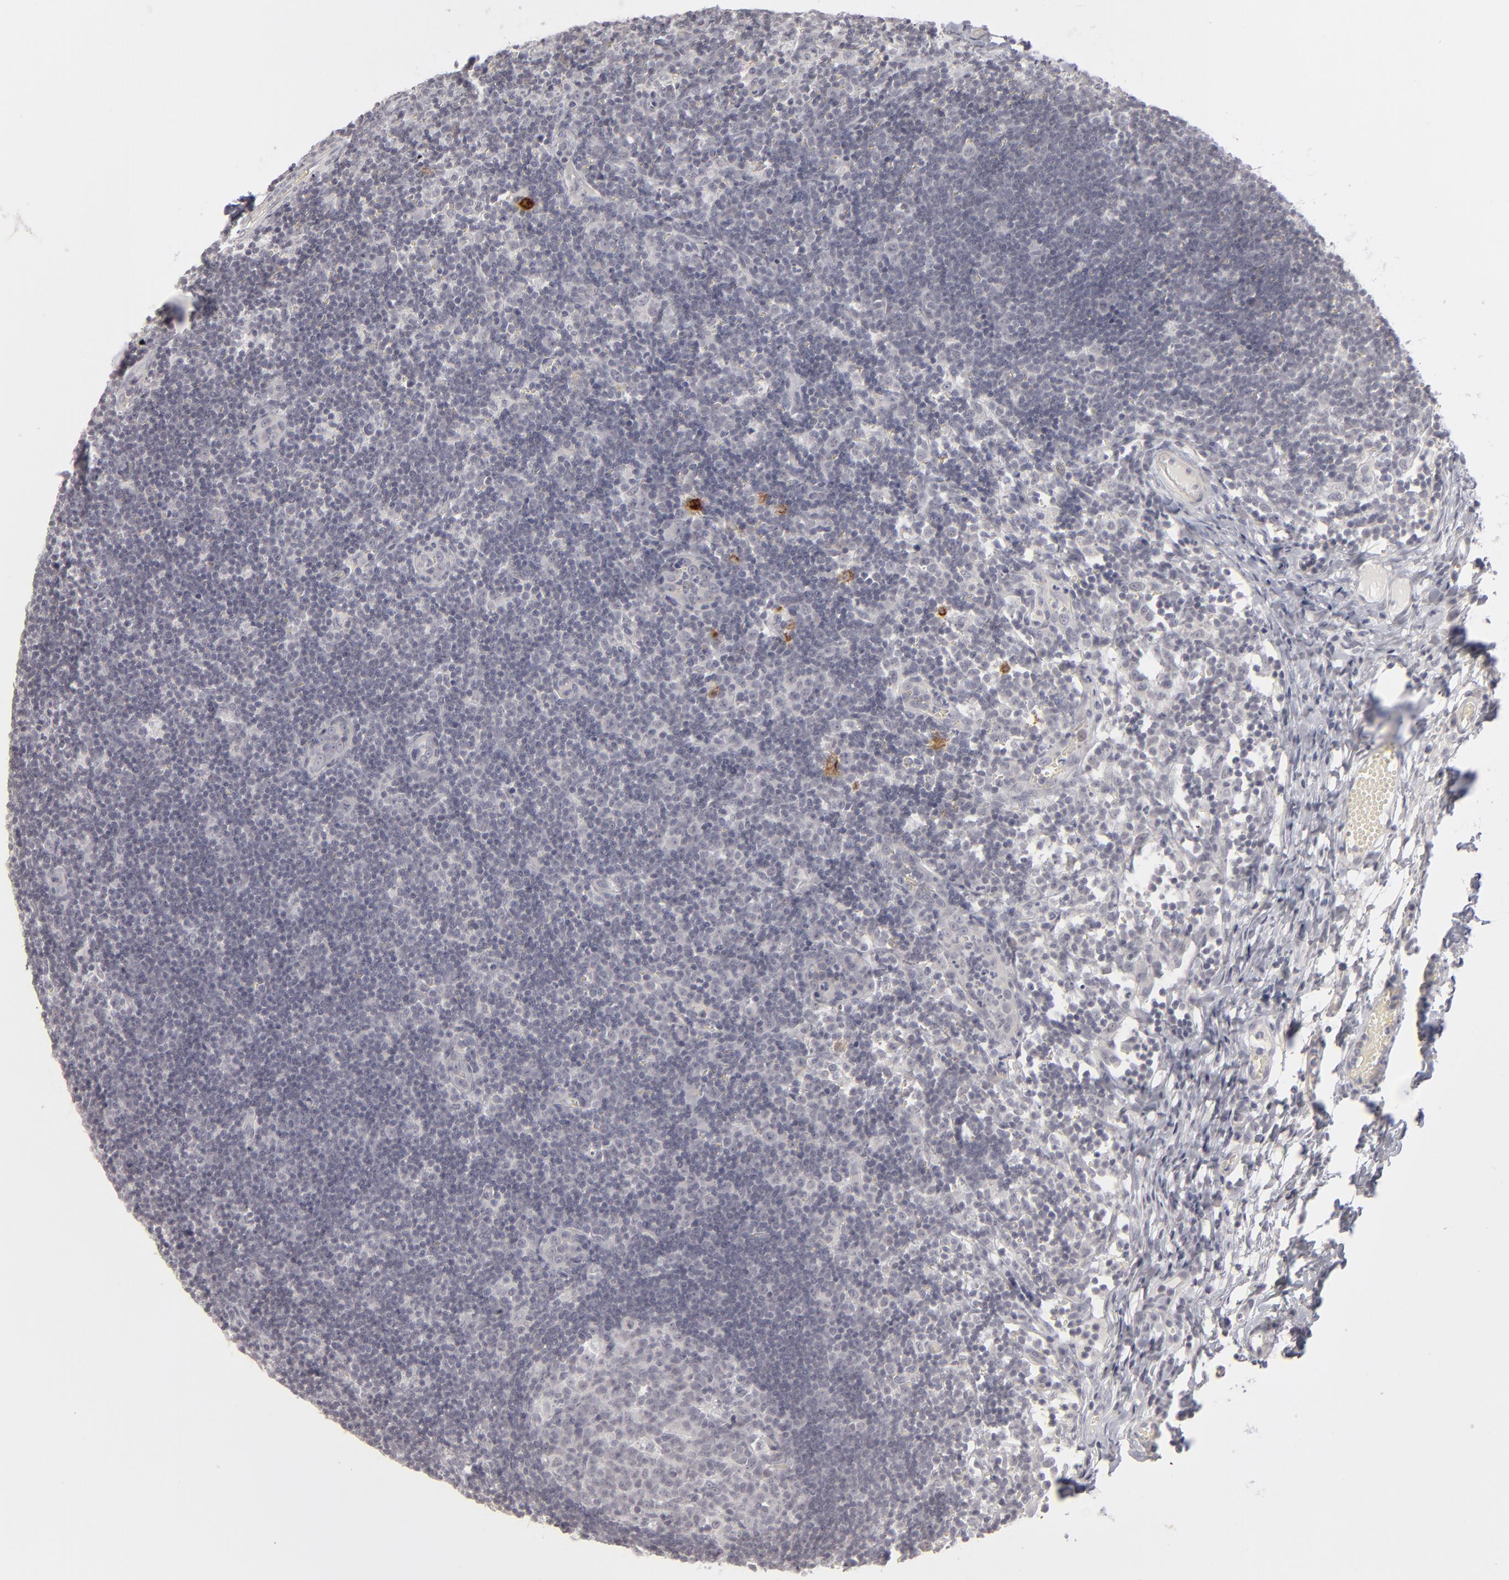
{"staining": {"intensity": "negative", "quantity": "none", "location": "none"}, "tissue": "lymph node", "cell_type": "Germinal center cells", "image_type": "normal", "snomed": [{"axis": "morphology", "description": "Normal tissue, NOS"}, {"axis": "morphology", "description": "Inflammation, NOS"}, {"axis": "topography", "description": "Lymph node"}, {"axis": "topography", "description": "Salivary gland"}], "caption": "DAB immunohistochemical staining of benign lymph node displays no significant staining in germinal center cells.", "gene": "KIAA1210", "patient": {"sex": "male", "age": 3}}